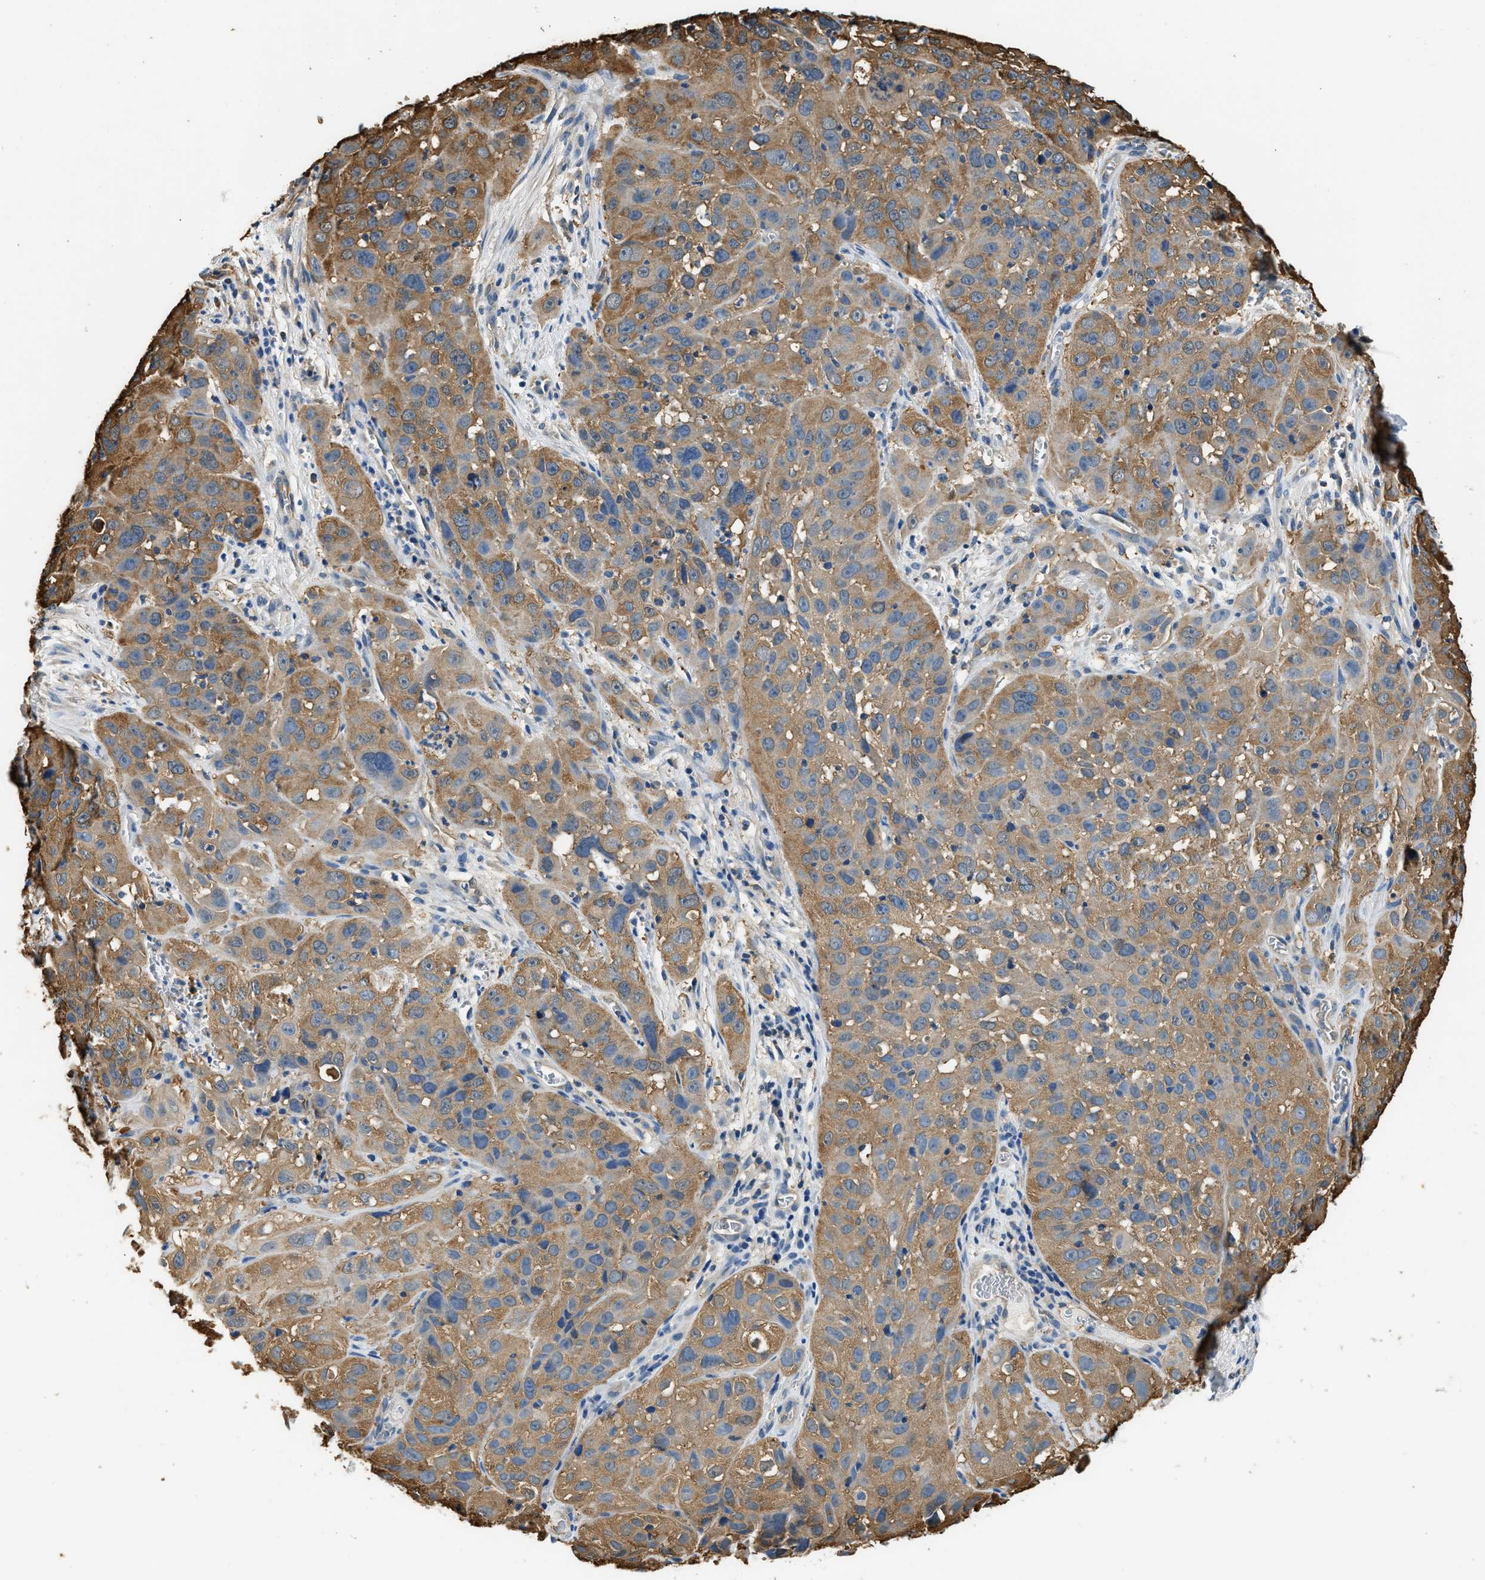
{"staining": {"intensity": "moderate", "quantity": ">75%", "location": "cytoplasmic/membranous"}, "tissue": "cervical cancer", "cell_type": "Tumor cells", "image_type": "cancer", "snomed": [{"axis": "morphology", "description": "Squamous cell carcinoma, NOS"}, {"axis": "topography", "description": "Cervix"}], "caption": "Moderate cytoplasmic/membranous expression is seen in approximately >75% of tumor cells in squamous cell carcinoma (cervical).", "gene": "PPP2R1B", "patient": {"sex": "female", "age": 32}}